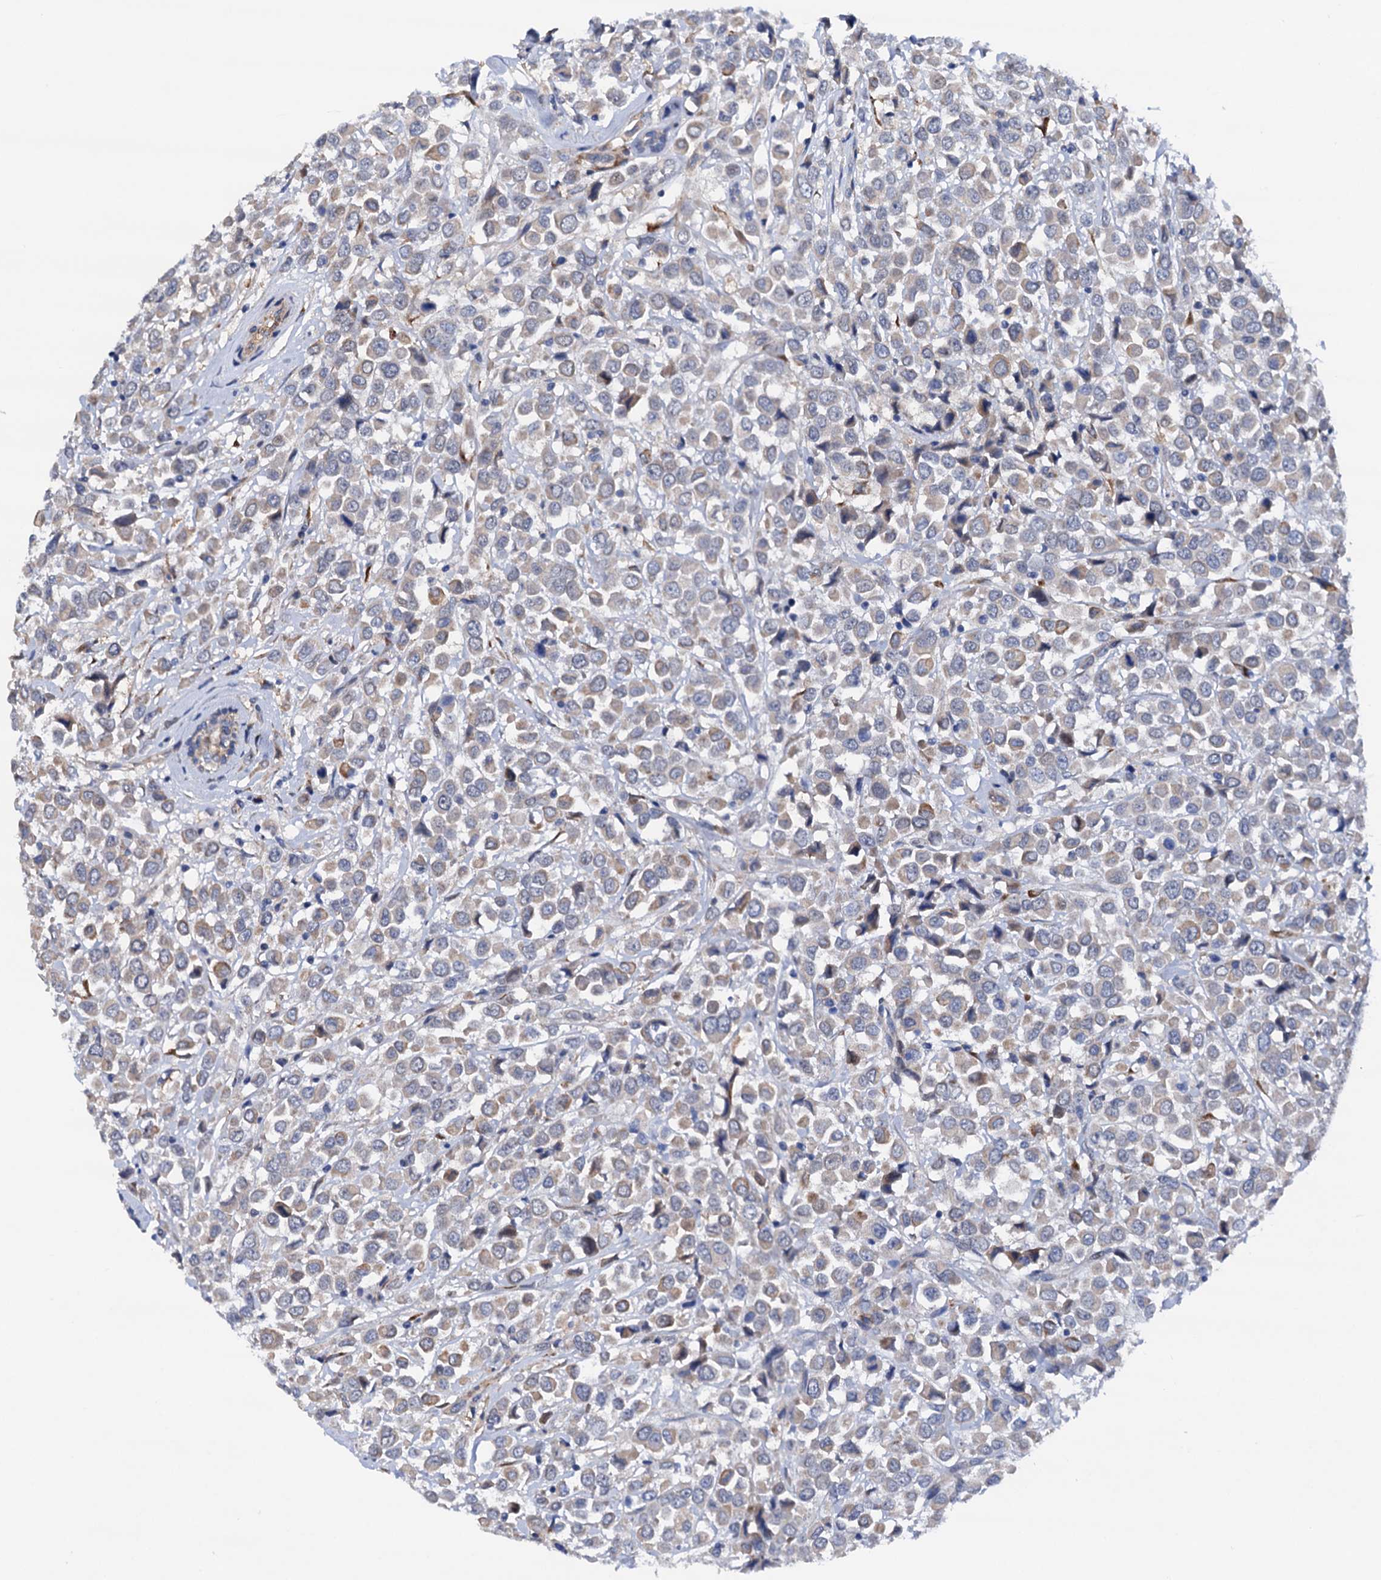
{"staining": {"intensity": "weak", "quantity": "25%-75%", "location": "cytoplasmic/membranous"}, "tissue": "breast cancer", "cell_type": "Tumor cells", "image_type": "cancer", "snomed": [{"axis": "morphology", "description": "Duct carcinoma"}, {"axis": "topography", "description": "Breast"}], "caption": "This photomicrograph exhibits IHC staining of breast cancer (infiltrating ductal carcinoma), with low weak cytoplasmic/membranous positivity in approximately 25%-75% of tumor cells.", "gene": "RASSF9", "patient": {"sex": "female", "age": 61}}